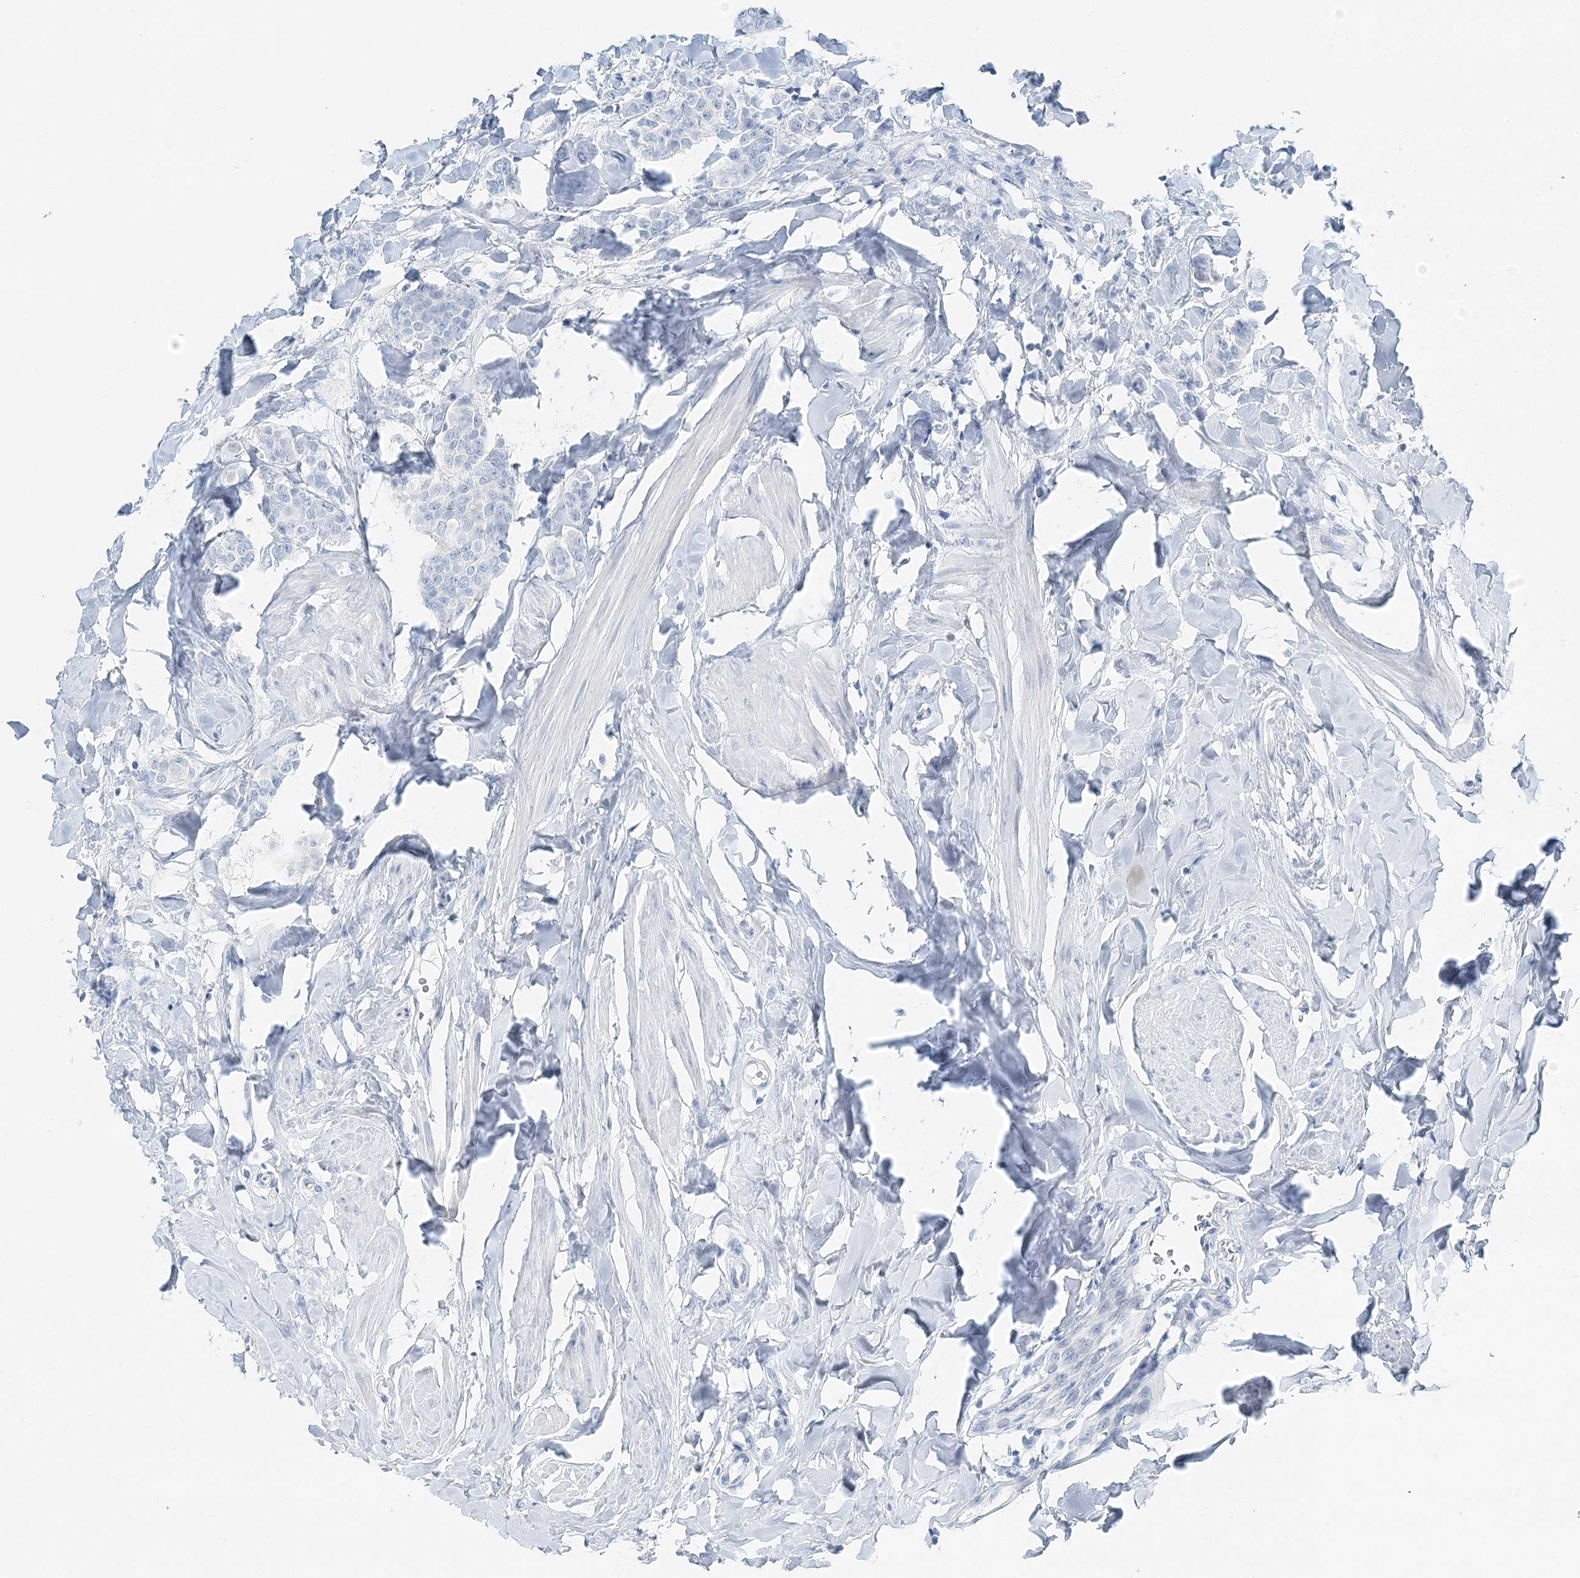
{"staining": {"intensity": "negative", "quantity": "none", "location": "none"}, "tissue": "breast cancer", "cell_type": "Tumor cells", "image_type": "cancer", "snomed": [{"axis": "morphology", "description": "Duct carcinoma"}, {"axis": "topography", "description": "Breast"}], "caption": "The immunohistochemistry (IHC) micrograph has no significant positivity in tumor cells of breast invasive ductal carcinoma tissue.", "gene": "VILL", "patient": {"sex": "female", "age": 40}}